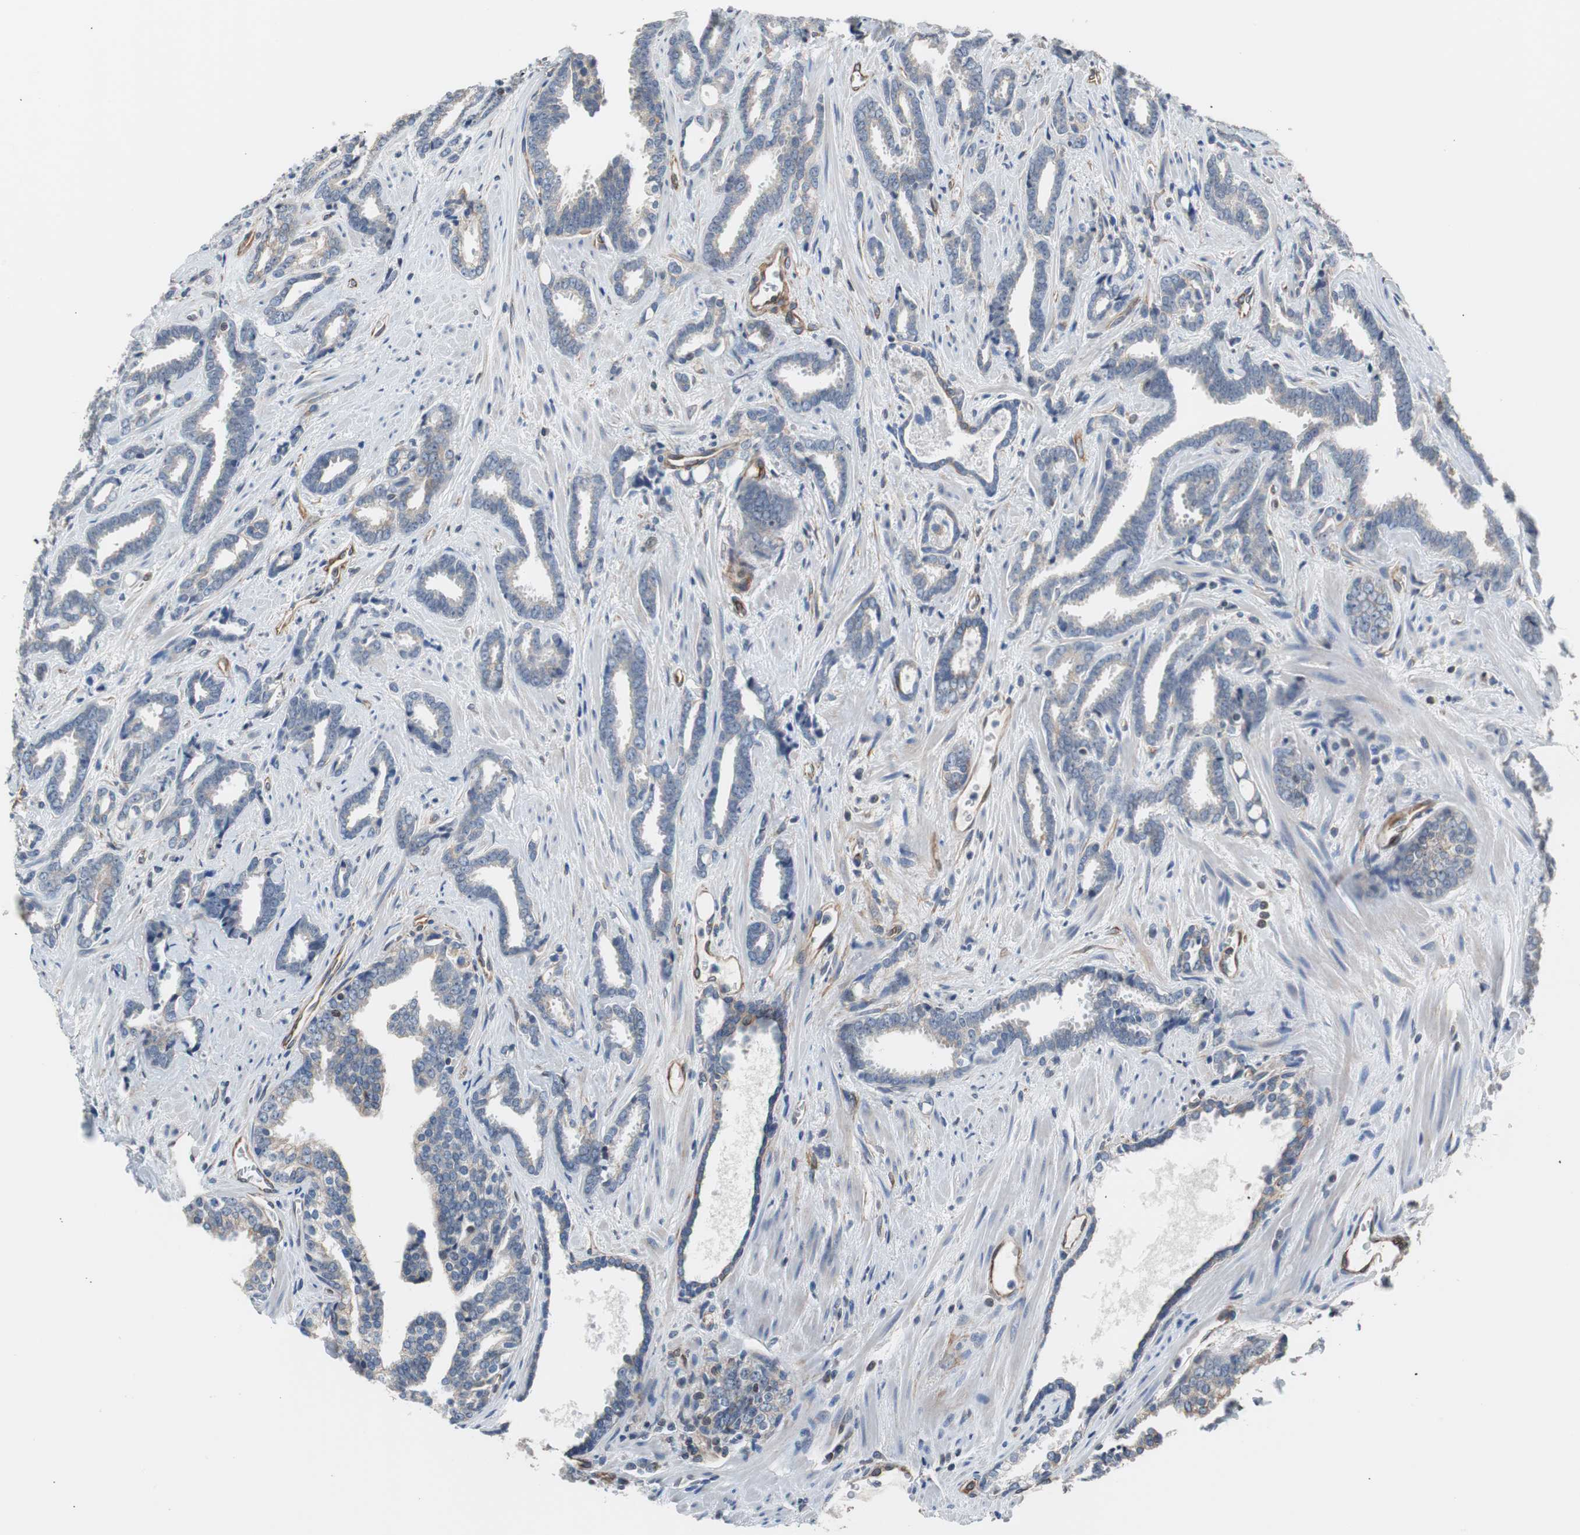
{"staining": {"intensity": "negative", "quantity": "none", "location": "none"}, "tissue": "prostate cancer", "cell_type": "Tumor cells", "image_type": "cancer", "snomed": [{"axis": "morphology", "description": "Adenocarcinoma, High grade"}, {"axis": "topography", "description": "Prostate"}], "caption": "IHC image of prostate high-grade adenocarcinoma stained for a protein (brown), which reveals no positivity in tumor cells. (DAB IHC visualized using brightfield microscopy, high magnification).", "gene": "KIF3B", "patient": {"sex": "male", "age": 67}}